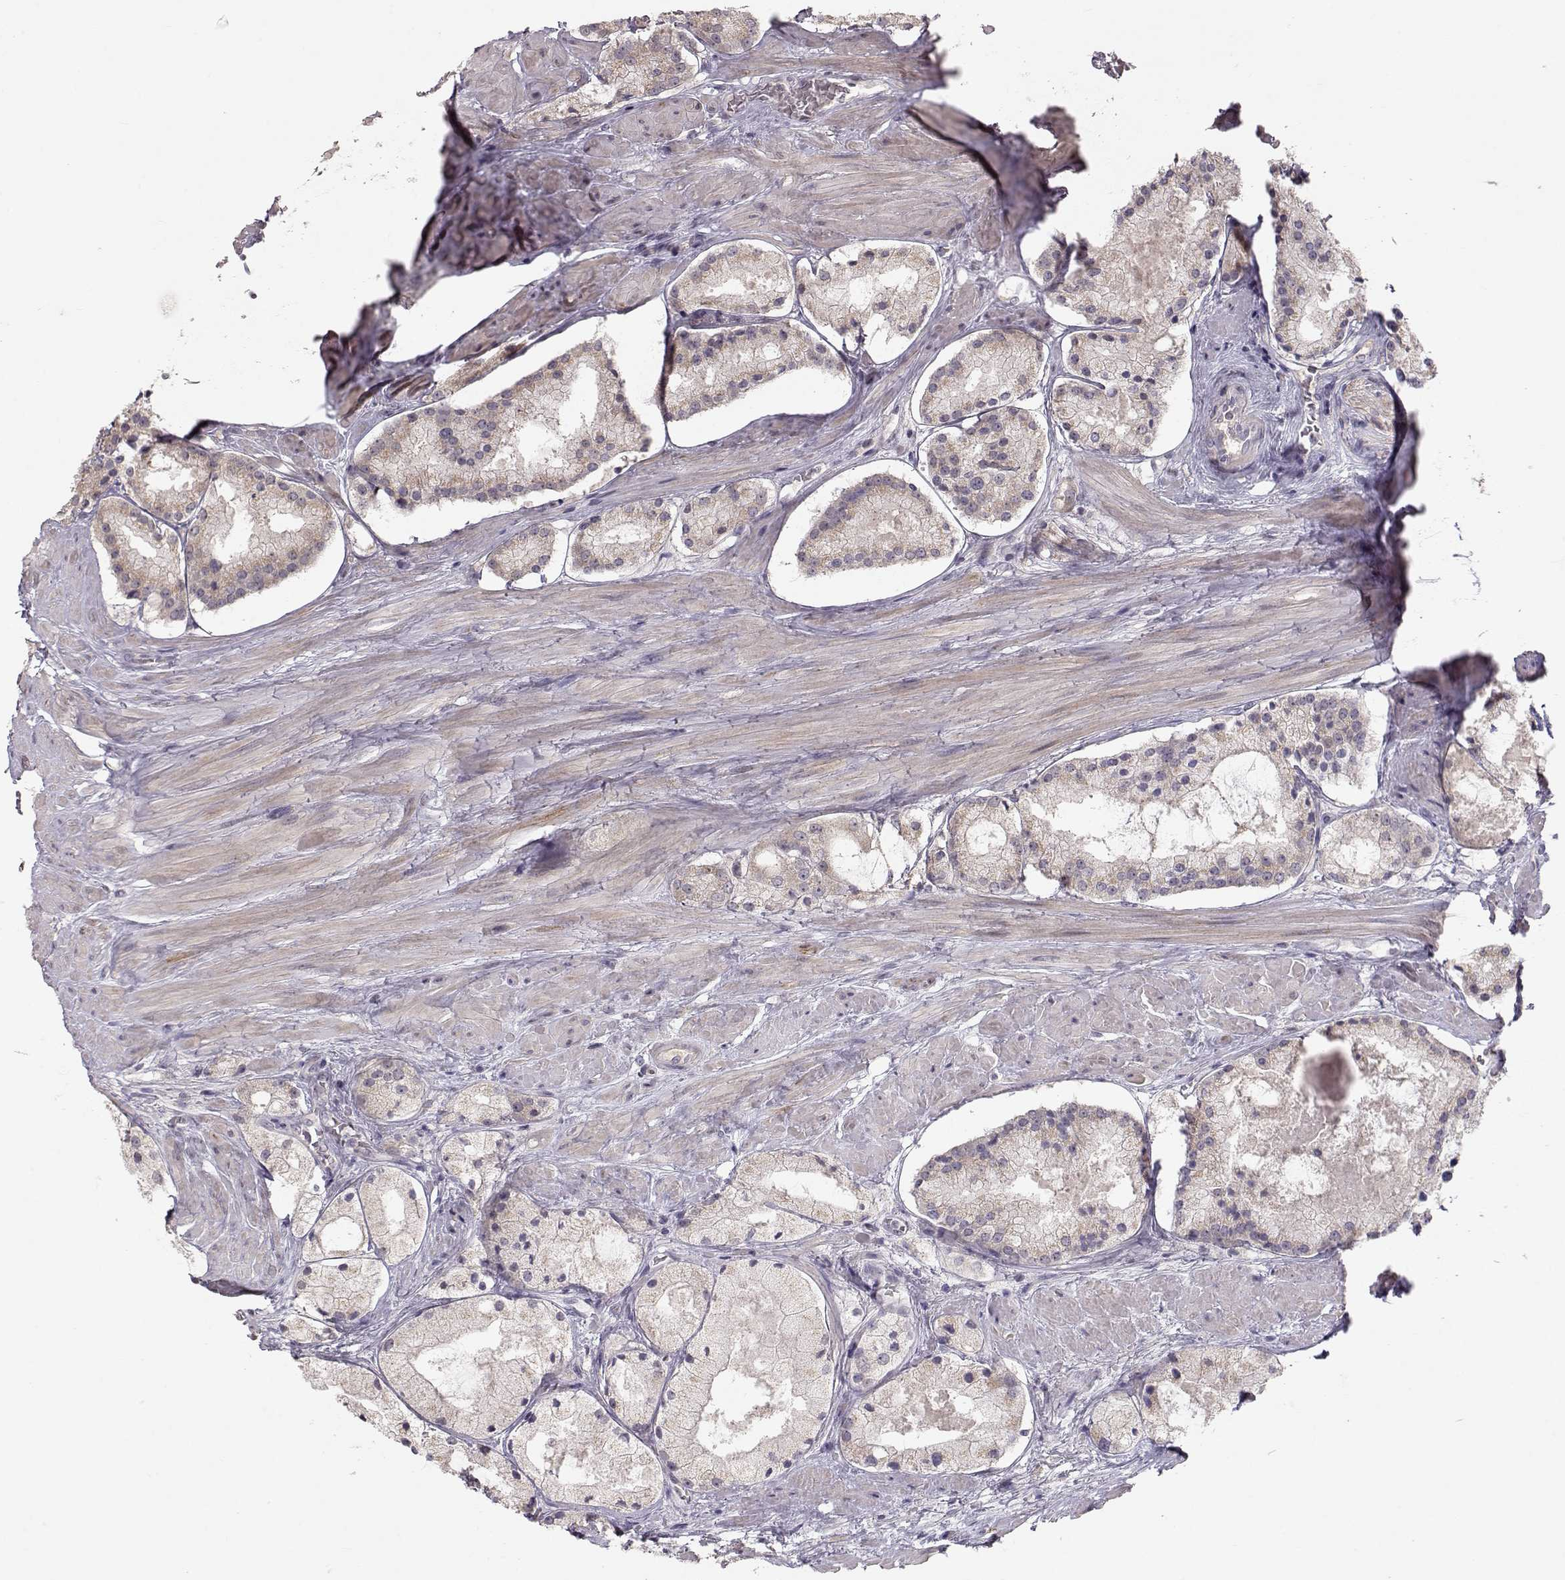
{"staining": {"intensity": "weak", "quantity": ">75%", "location": "cytoplasmic/membranous"}, "tissue": "prostate cancer", "cell_type": "Tumor cells", "image_type": "cancer", "snomed": [{"axis": "morphology", "description": "Adenocarcinoma, NOS"}, {"axis": "morphology", "description": "Adenocarcinoma, High grade"}, {"axis": "topography", "description": "Prostate"}], "caption": "Protein analysis of prostate high-grade adenocarcinoma tissue reveals weak cytoplasmic/membranous positivity in about >75% of tumor cells.", "gene": "PNMT", "patient": {"sex": "male", "age": 64}}